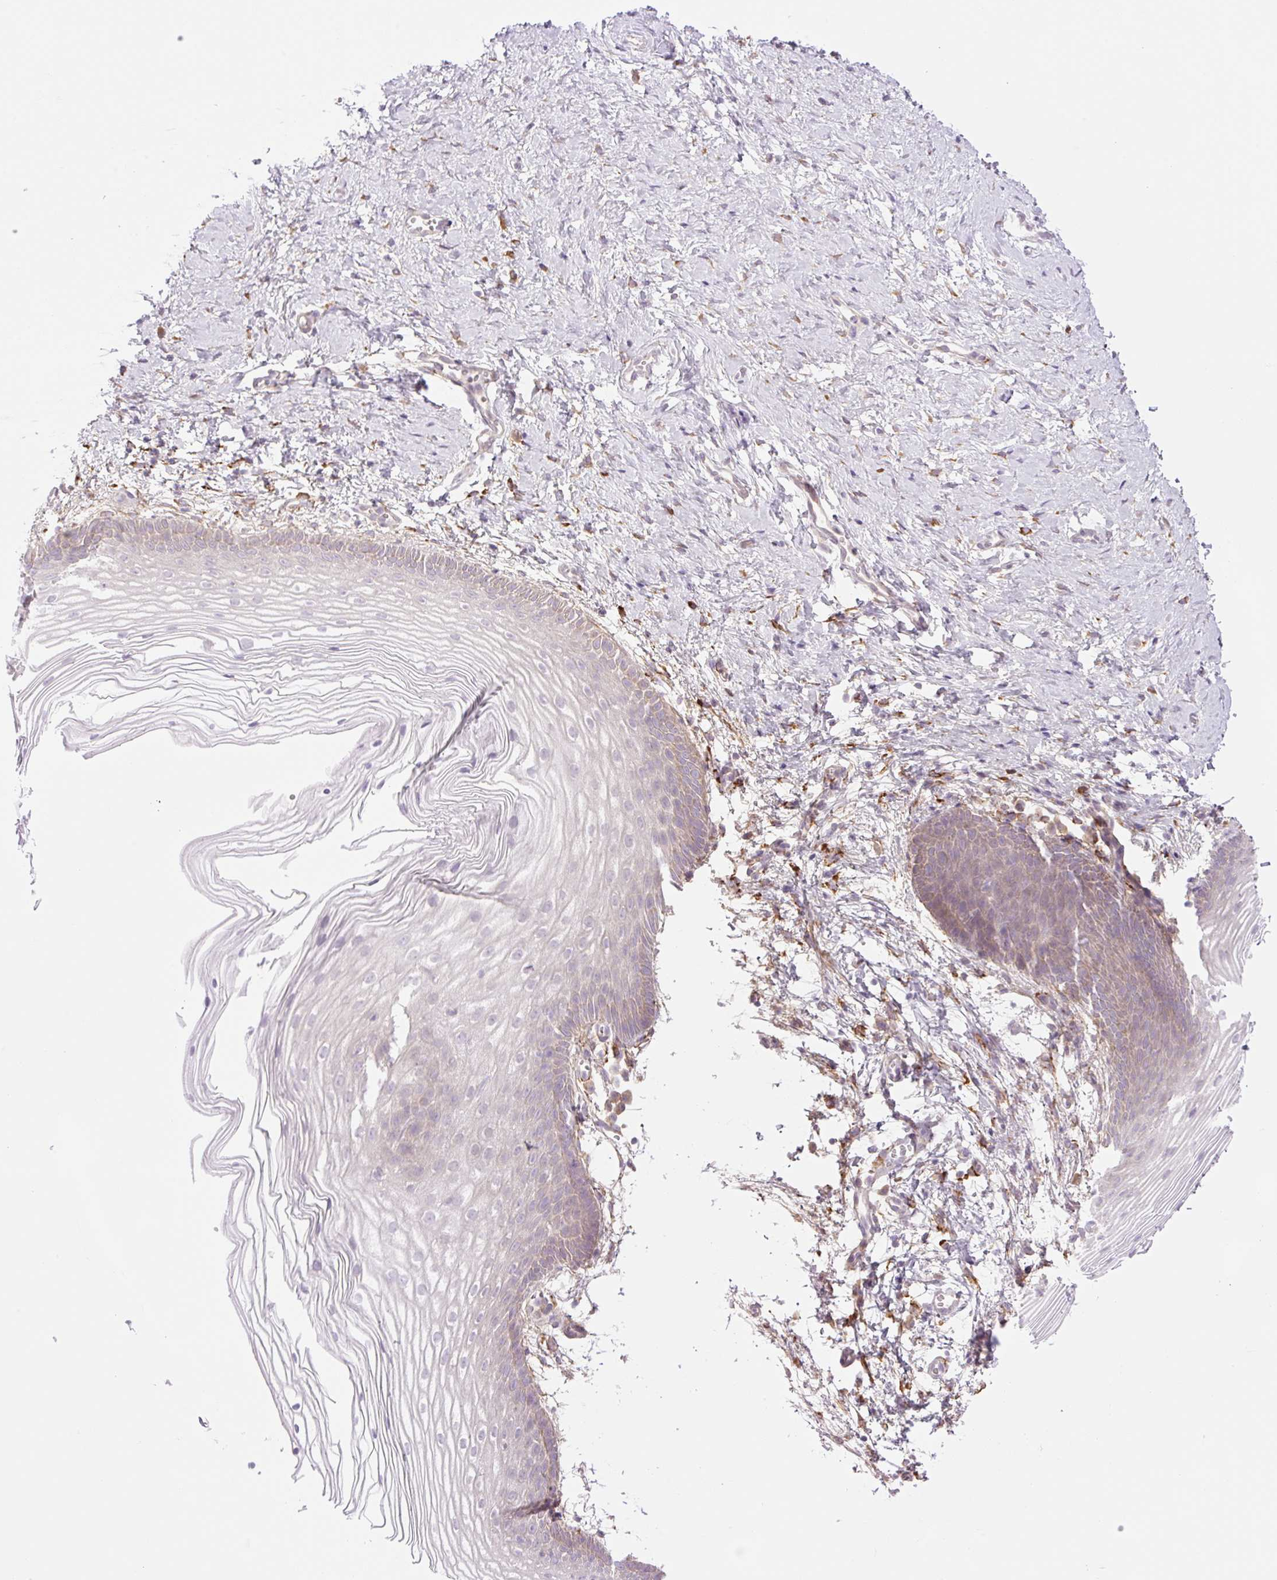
{"staining": {"intensity": "weak", "quantity": "25%-75%", "location": "cytoplasmic/membranous"}, "tissue": "vagina", "cell_type": "Squamous epithelial cells", "image_type": "normal", "snomed": [{"axis": "morphology", "description": "Normal tissue, NOS"}, {"axis": "topography", "description": "Vagina"}], "caption": "This is a micrograph of IHC staining of unremarkable vagina, which shows weak expression in the cytoplasmic/membranous of squamous epithelial cells.", "gene": "COL5A1", "patient": {"sex": "female", "age": 56}}